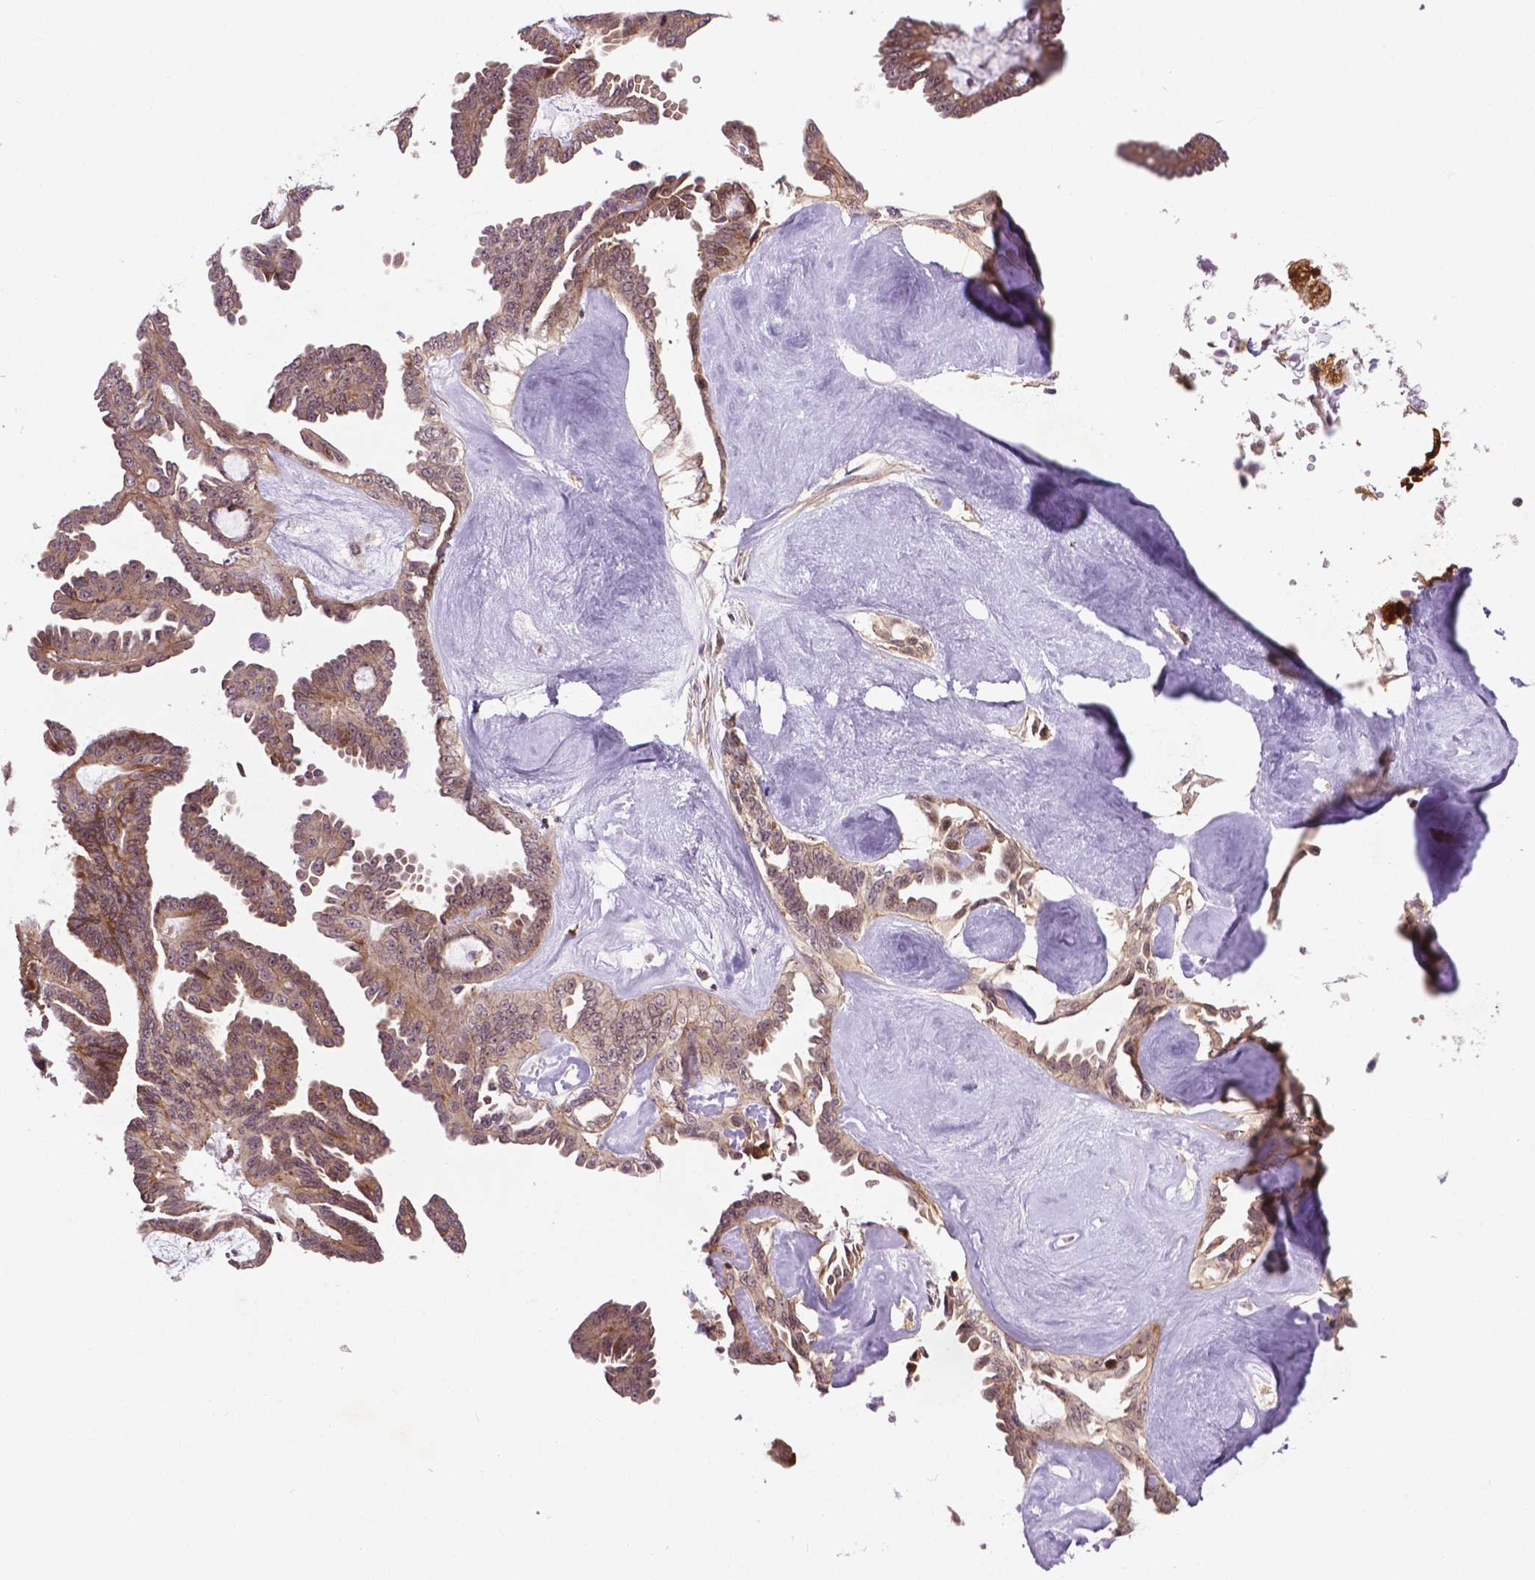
{"staining": {"intensity": "weak", "quantity": ">75%", "location": "cytoplasmic/membranous"}, "tissue": "ovarian cancer", "cell_type": "Tumor cells", "image_type": "cancer", "snomed": [{"axis": "morphology", "description": "Cystadenocarcinoma, serous, NOS"}, {"axis": "topography", "description": "Ovary"}], "caption": "Protein staining of ovarian cancer tissue shows weak cytoplasmic/membranous staining in approximately >75% of tumor cells. (DAB (3,3'-diaminobenzidine) = brown stain, brightfield microscopy at high magnification).", "gene": "TMX2", "patient": {"sex": "female", "age": 71}}